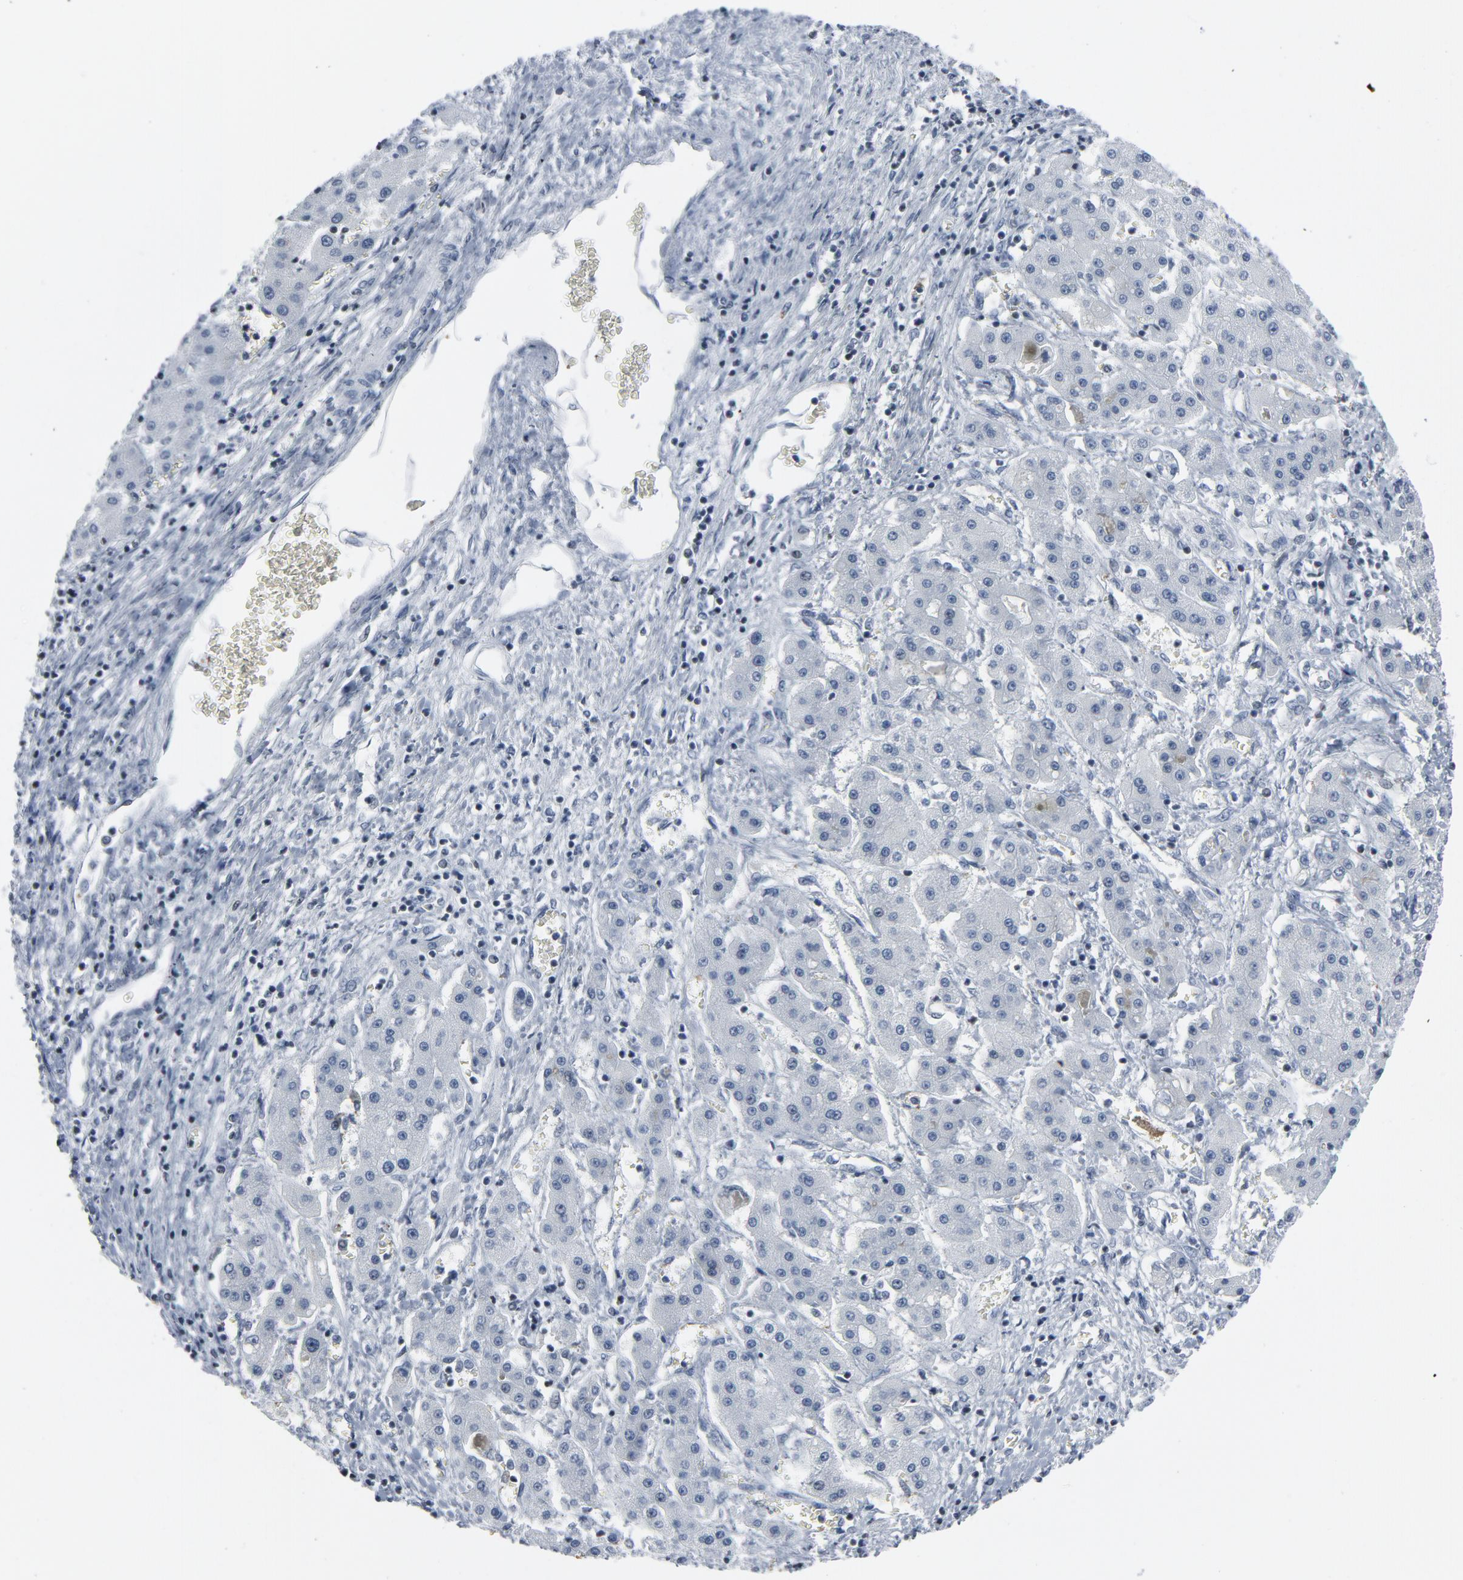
{"staining": {"intensity": "negative", "quantity": "none", "location": "none"}, "tissue": "liver cancer", "cell_type": "Tumor cells", "image_type": "cancer", "snomed": [{"axis": "morphology", "description": "Carcinoma, Hepatocellular, NOS"}, {"axis": "topography", "description": "Liver"}], "caption": "IHC photomicrograph of neoplastic tissue: liver hepatocellular carcinoma stained with DAB (3,3'-diaminobenzidine) shows no significant protein staining in tumor cells.", "gene": "STAT5A", "patient": {"sex": "male", "age": 24}}